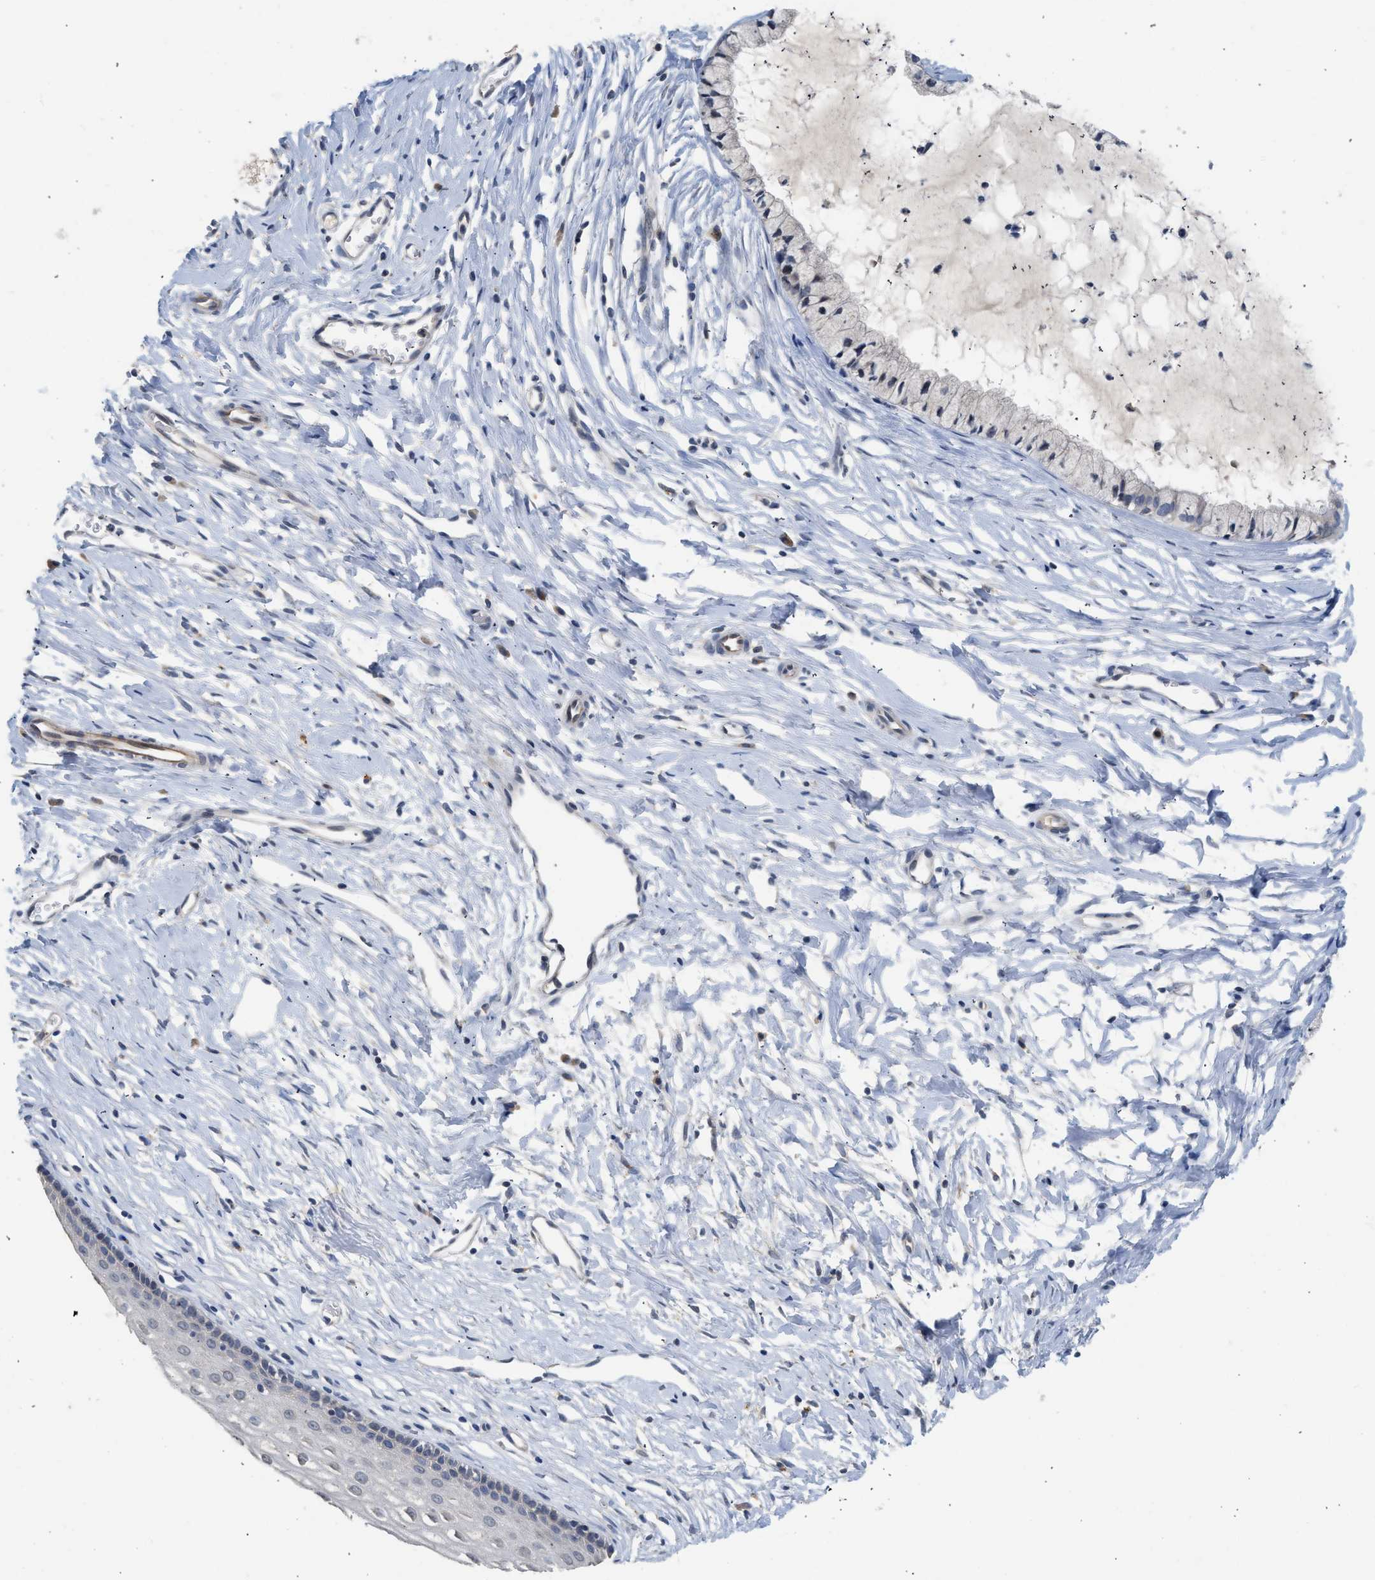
{"staining": {"intensity": "negative", "quantity": "none", "location": "none"}, "tissue": "cervix", "cell_type": "Glandular cells", "image_type": "normal", "snomed": [{"axis": "morphology", "description": "Normal tissue, NOS"}, {"axis": "topography", "description": "Cervix"}], "caption": "This is a histopathology image of IHC staining of unremarkable cervix, which shows no staining in glandular cells.", "gene": "CSF3R", "patient": {"sex": "female", "age": 46}}